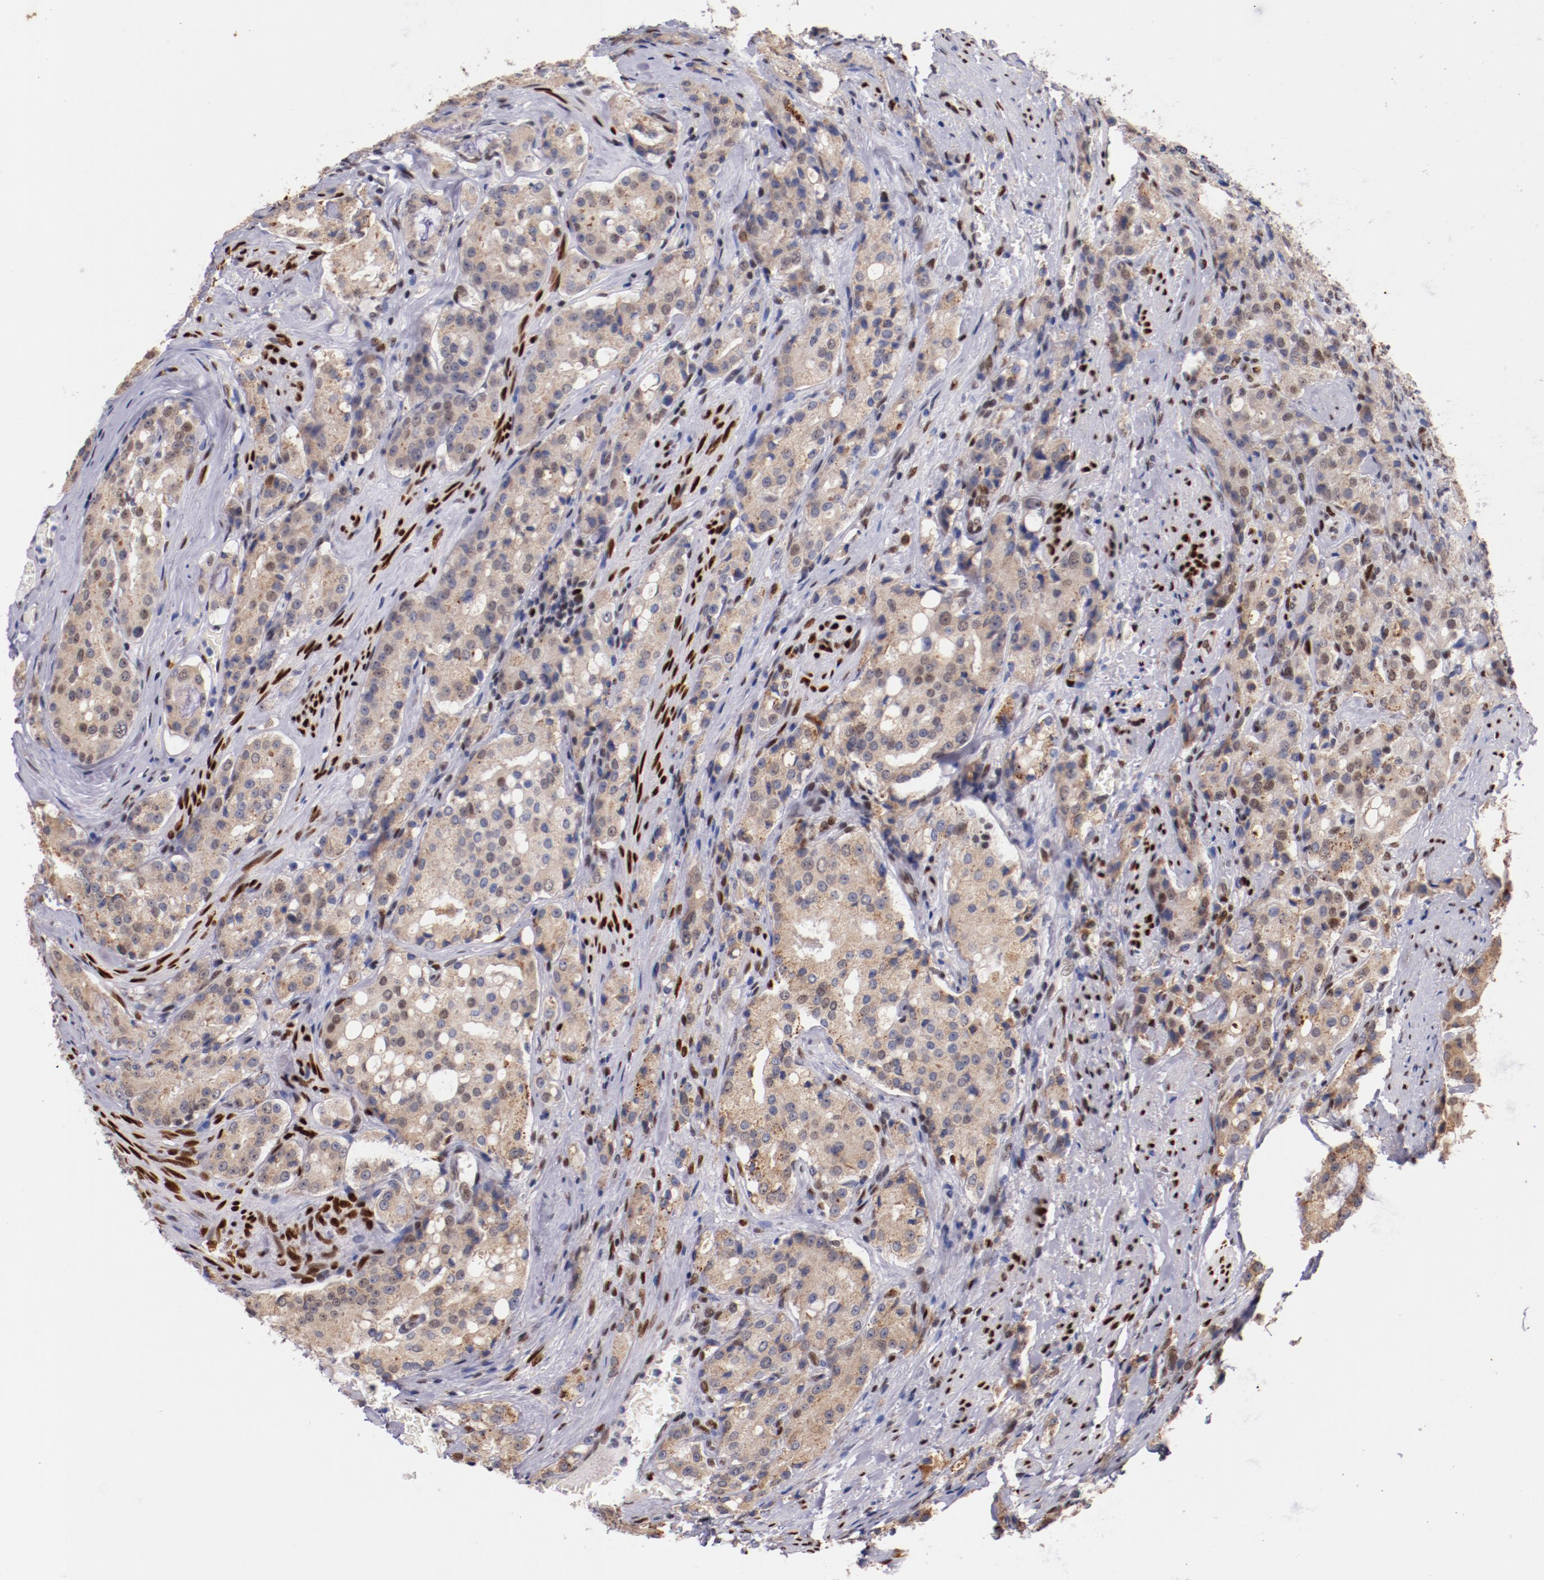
{"staining": {"intensity": "weak", "quantity": ">75%", "location": "cytoplasmic/membranous"}, "tissue": "prostate cancer", "cell_type": "Tumor cells", "image_type": "cancer", "snomed": [{"axis": "morphology", "description": "Adenocarcinoma, Medium grade"}, {"axis": "topography", "description": "Prostate"}], "caption": "Prostate cancer was stained to show a protein in brown. There is low levels of weak cytoplasmic/membranous positivity in about >75% of tumor cells.", "gene": "SRF", "patient": {"sex": "male", "age": 72}}